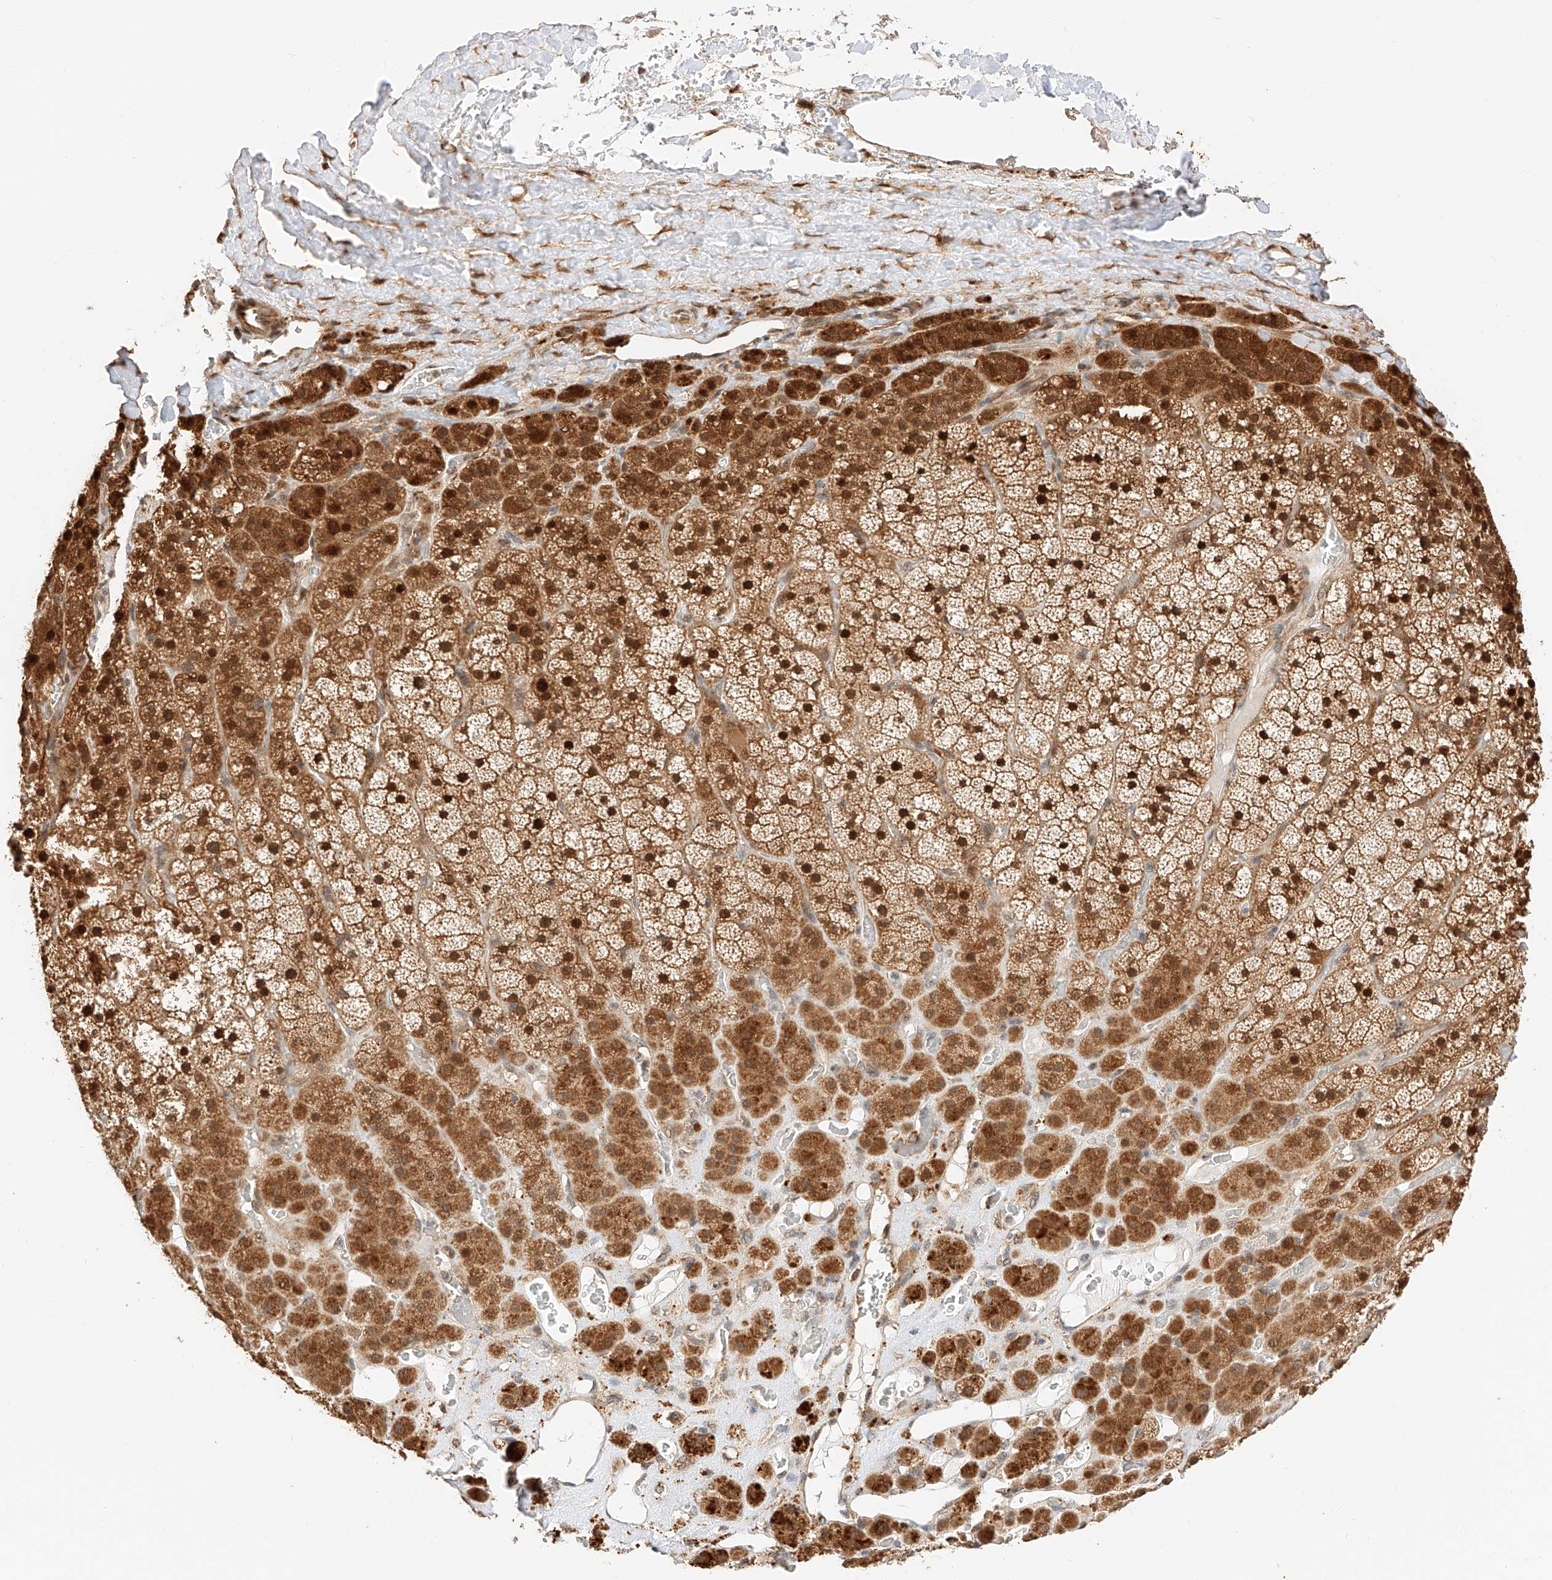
{"staining": {"intensity": "strong", "quantity": ">75%", "location": "cytoplasmic/membranous,nuclear"}, "tissue": "adrenal gland", "cell_type": "Glandular cells", "image_type": "normal", "snomed": [{"axis": "morphology", "description": "Normal tissue, NOS"}, {"axis": "topography", "description": "Adrenal gland"}], "caption": "Protein analysis of benign adrenal gland demonstrates strong cytoplasmic/membranous,nuclear positivity in approximately >75% of glandular cells. Using DAB (3,3'-diaminobenzidine) (brown) and hematoxylin (blue) stains, captured at high magnification using brightfield microscopy.", "gene": "EIF4H", "patient": {"sex": "male", "age": 57}}